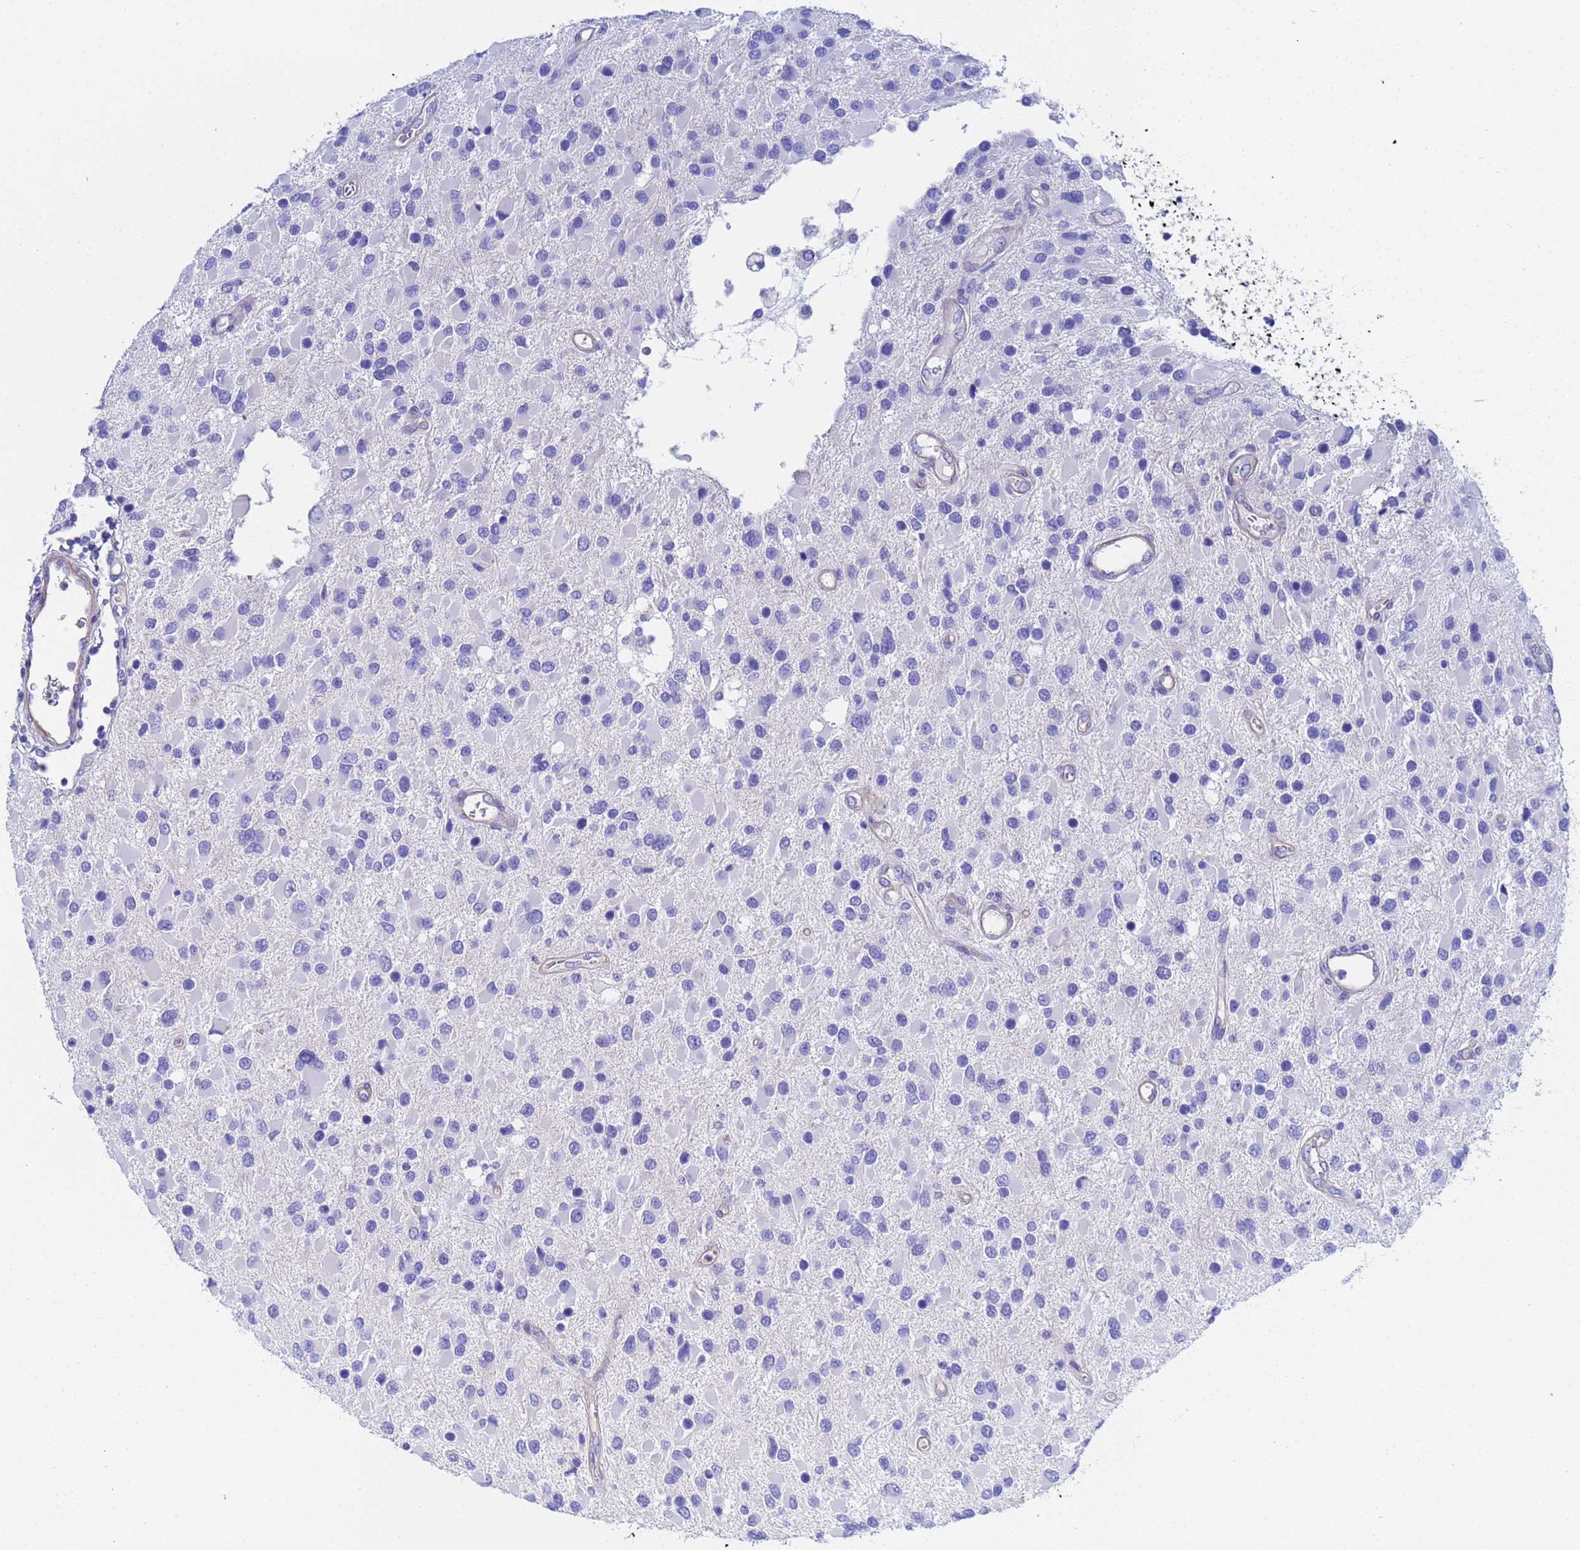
{"staining": {"intensity": "negative", "quantity": "none", "location": "none"}, "tissue": "glioma", "cell_type": "Tumor cells", "image_type": "cancer", "snomed": [{"axis": "morphology", "description": "Glioma, malignant, High grade"}, {"axis": "topography", "description": "Brain"}], "caption": "Glioma was stained to show a protein in brown. There is no significant positivity in tumor cells.", "gene": "CST4", "patient": {"sex": "male", "age": 53}}